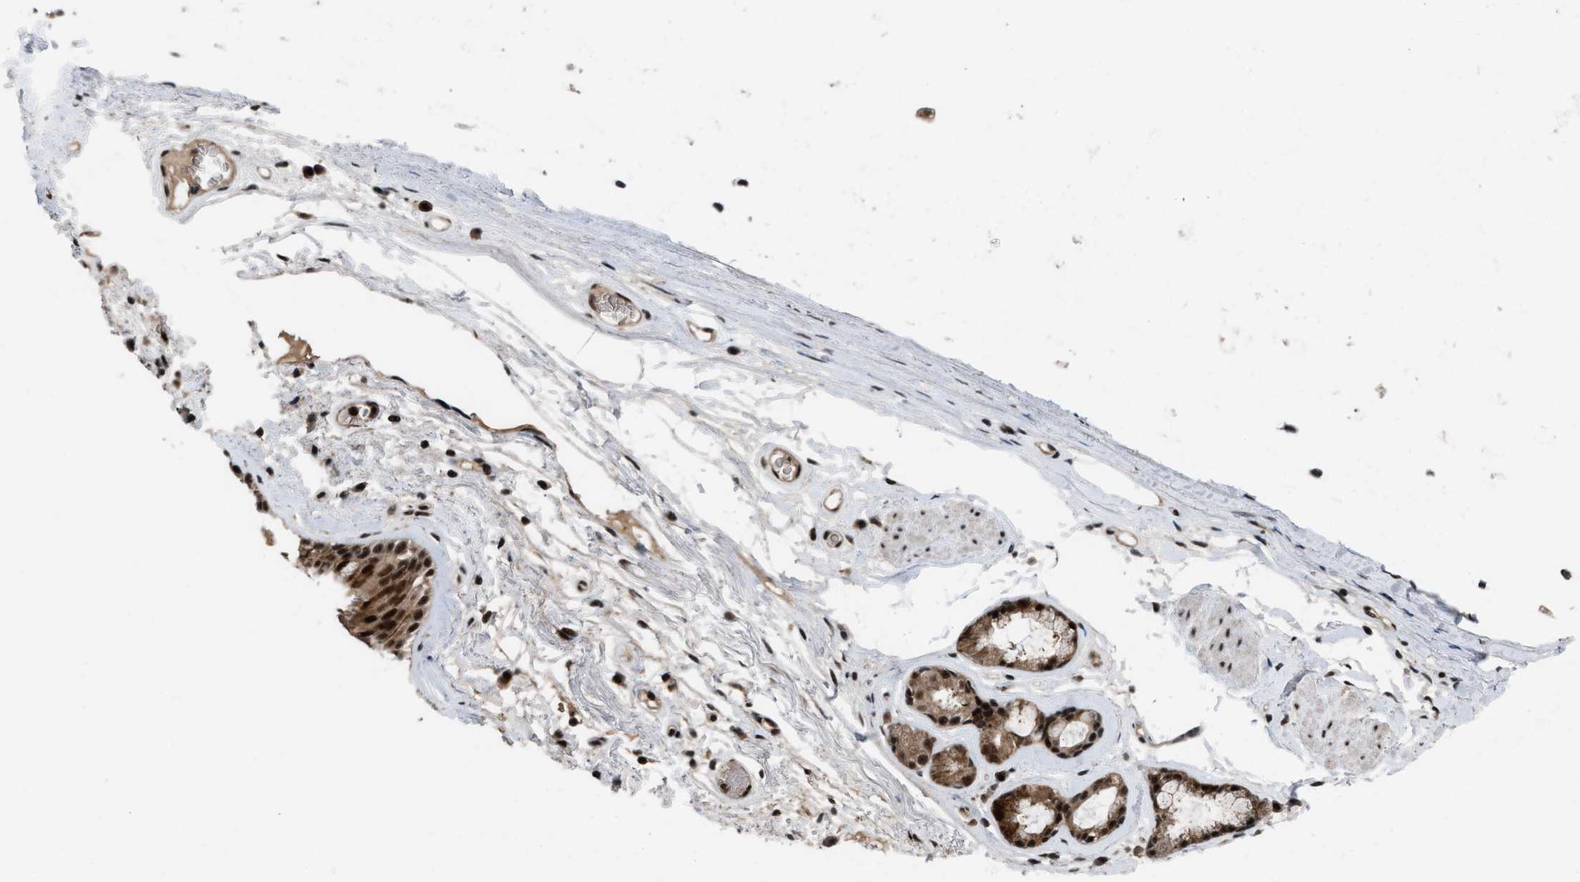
{"staining": {"intensity": "strong", "quantity": ">75%", "location": "nuclear"}, "tissue": "bronchus", "cell_type": "Respiratory epithelial cells", "image_type": "normal", "snomed": [{"axis": "morphology", "description": "Normal tissue, NOS"}, {"axis": "topography", "description": "Cartilage tissue"}], "caption": "Immunohistochemistry (IHC) staining of normal bronchus, which demonstrates high levels of strong nuclear positivity in about >75% of respiratory epithelial cells indicating strong nuclear protein expression. The staining was performed using DAB (brown) for protein detection and nuclei were counterstained in hematoxylin (blue).", "gene": "PRPF4", "patient": {"sex": "female", "age": 63}}